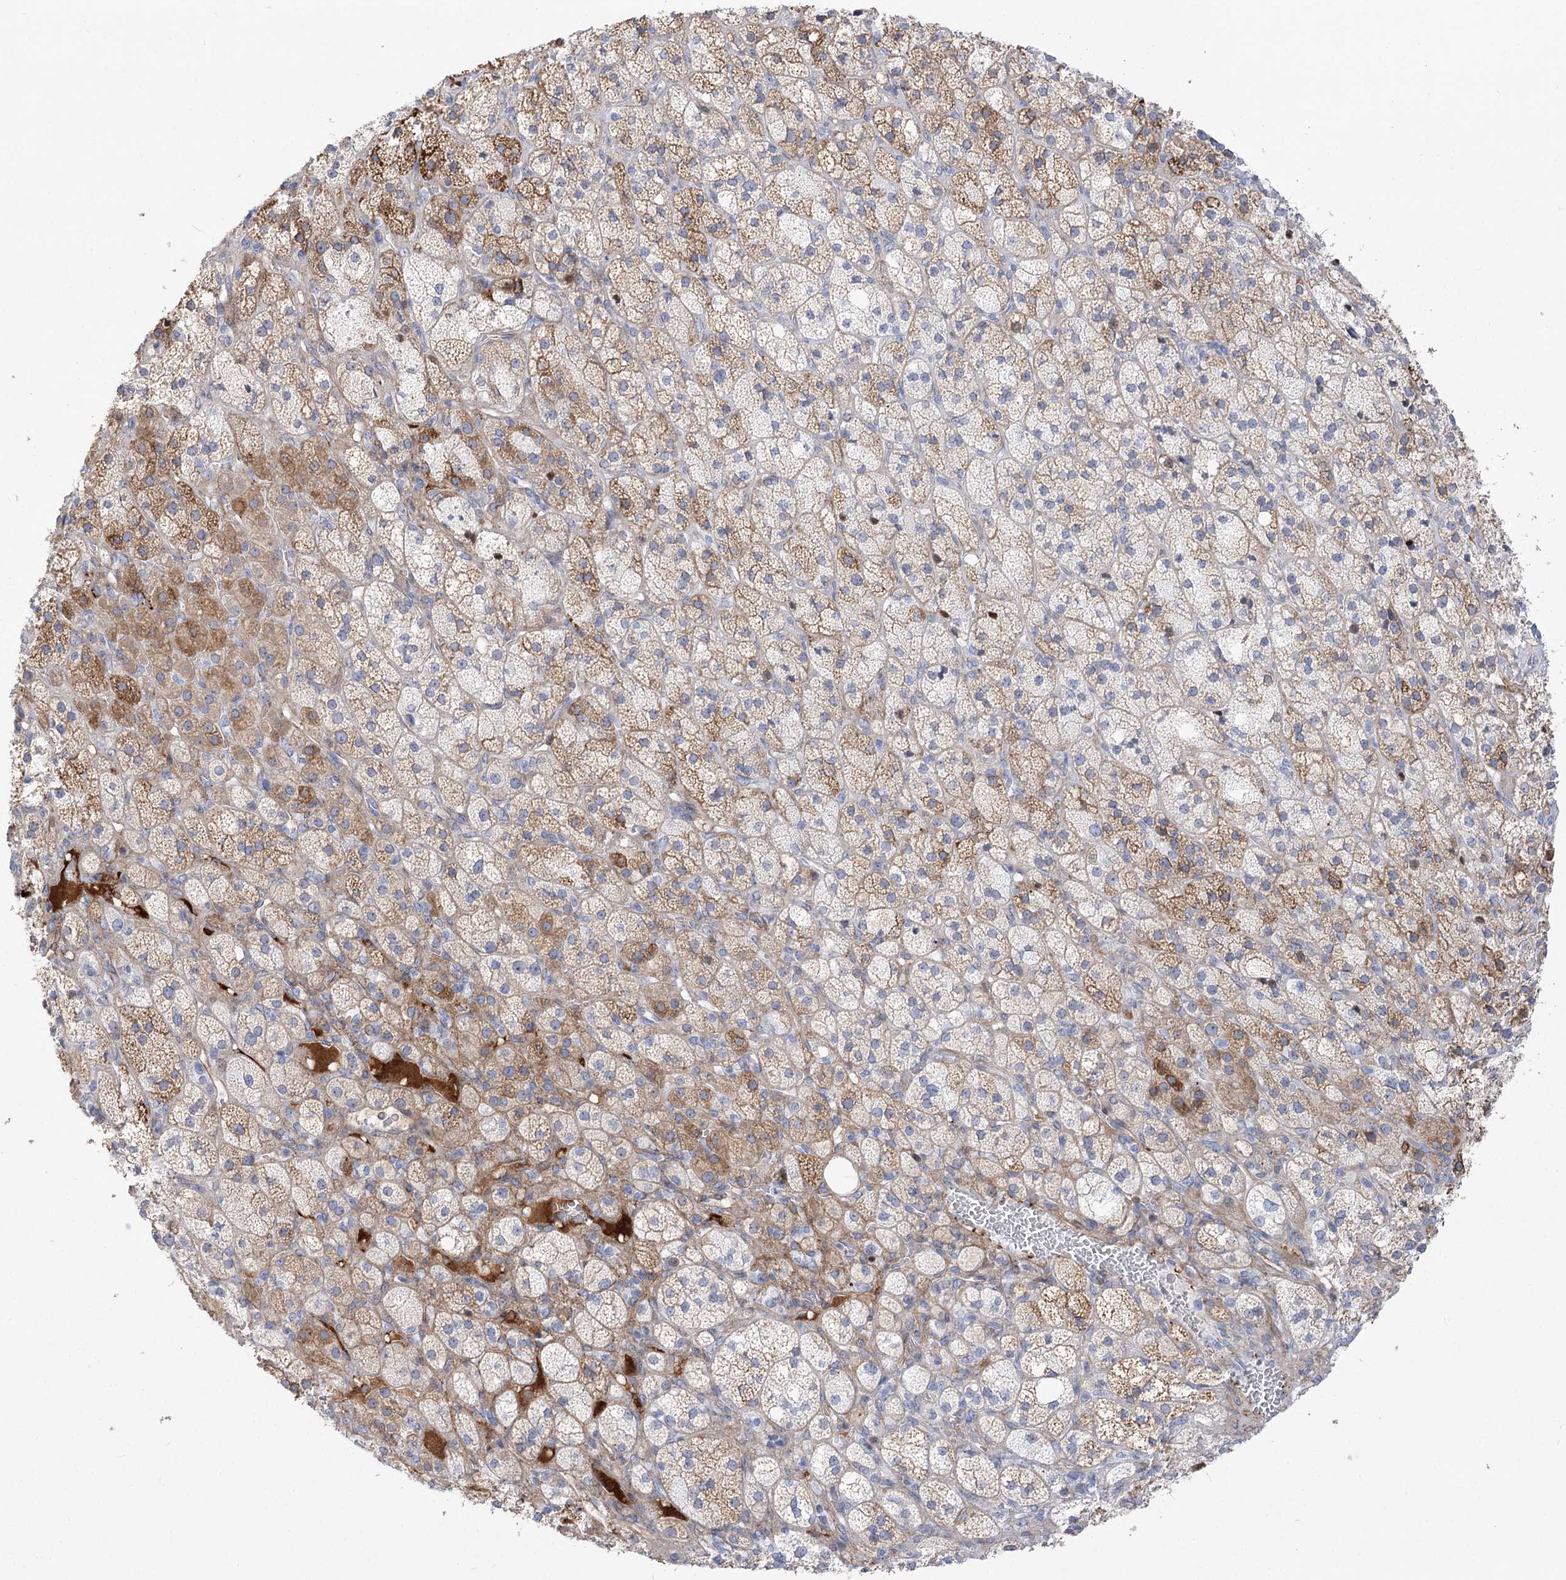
{"staining": {"intensity": "moderate", "quantity": "25%-75%", "location": "cytoplasmic/membranous"}, "tissue": "adrenal gland", "cell_type": "Glandular cells", "image_type": "normal", "snomed": [{"axis": "morphology", "description": "Normal tissue, NOS"}, {"axis": "topography", "description": "Adrenal gland"}], "caption": "Normal adrenal gland exhibits moderate cytoplasmic/membranous expression in about 25%-75% of glandular cells, visualized by immunohistochemistry. (brown staining indicates protein expression, while blue staining denotes nuclei).", "gene": "ANKRD23", "patient": {"sex": "male", "age": 61}}